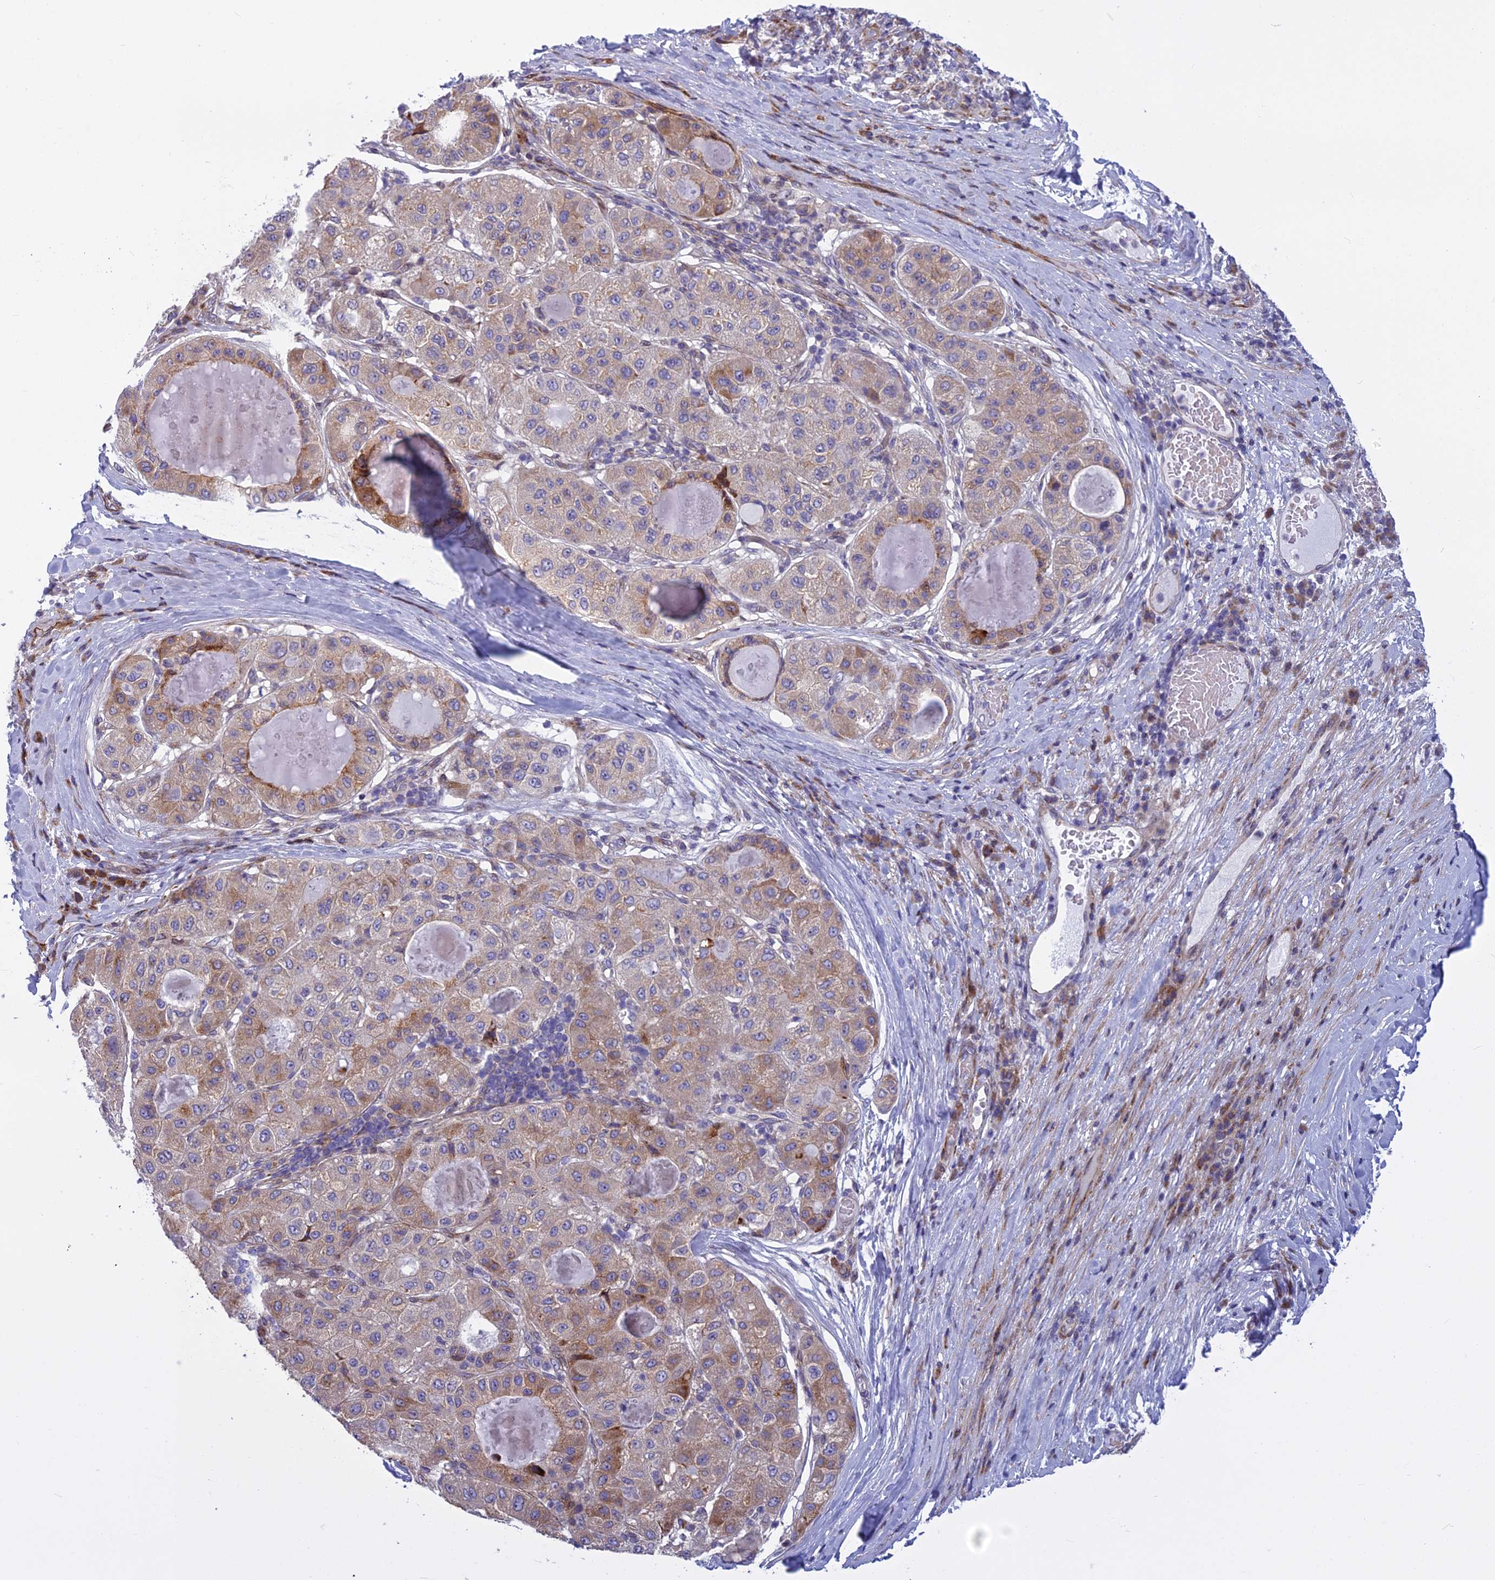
{"staining": {"intensity": "weak", "quantity": ">75%", "location": "cytoplasmic/membranous"}, "tissue": "liver cancer", "cell_type": "Tumor cells", "image_type": "cancer", "snomed": [{"axis": "morphology", "description": "Carcinoma, Hepatocellular, NOS"}, {"axis": "topography", "description": "Liver"}], "caption": "Immunohistochemistry image of neoplastic tissue: liver cancer (hepatocellular carcinoma) stained using immunohistochemistry exhibits low levels of weak protein expression localized specifically in the cytoplasmic/membranous of tumor cells, appearing as a cytoplasmic/membranous brown color.", "gene": "PCDHB14", "patient": {"sex": "male", "age": 80}}